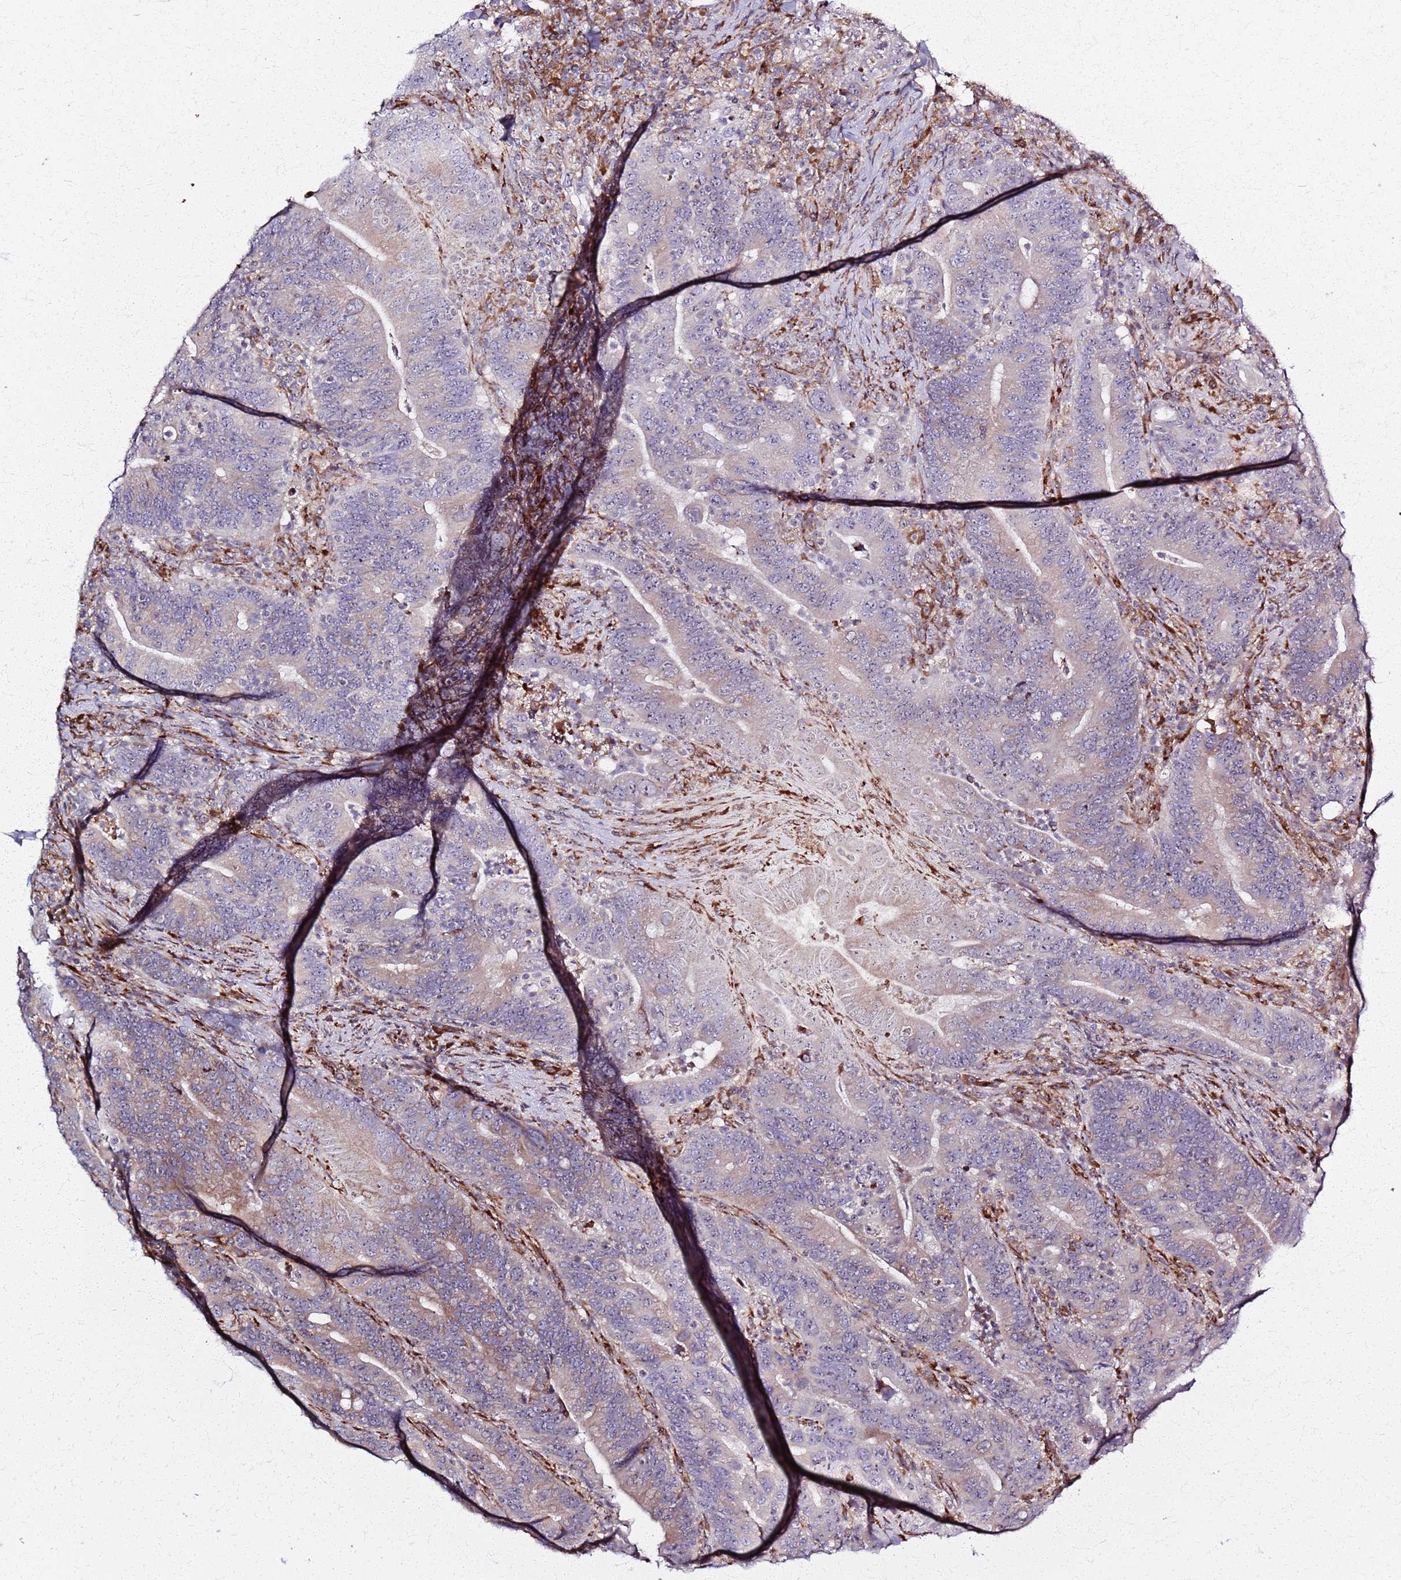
{"staining": {"intensity": "weak", "quantity": "25%-75%", "location": "cytoplasmic/membranous,nuclear"}, "tissue": "colorectal cancer", "cell_type": "Tumor cells", "image_type": "cancer", "snomed": [{"axis": "morphology", "description": "Adenocarcinoma, NOS"}, {"axis": "topography", "description": "Colon"}], "caption": "This image exhibits immunohistochemistry staining of colorectal cancer, with low weak cytoplasmic/membranous and nuclear expression in about 25%-75% of tumor cells.", "gene": "KRI1", "patient": {"sex": "female", "age": 66}}